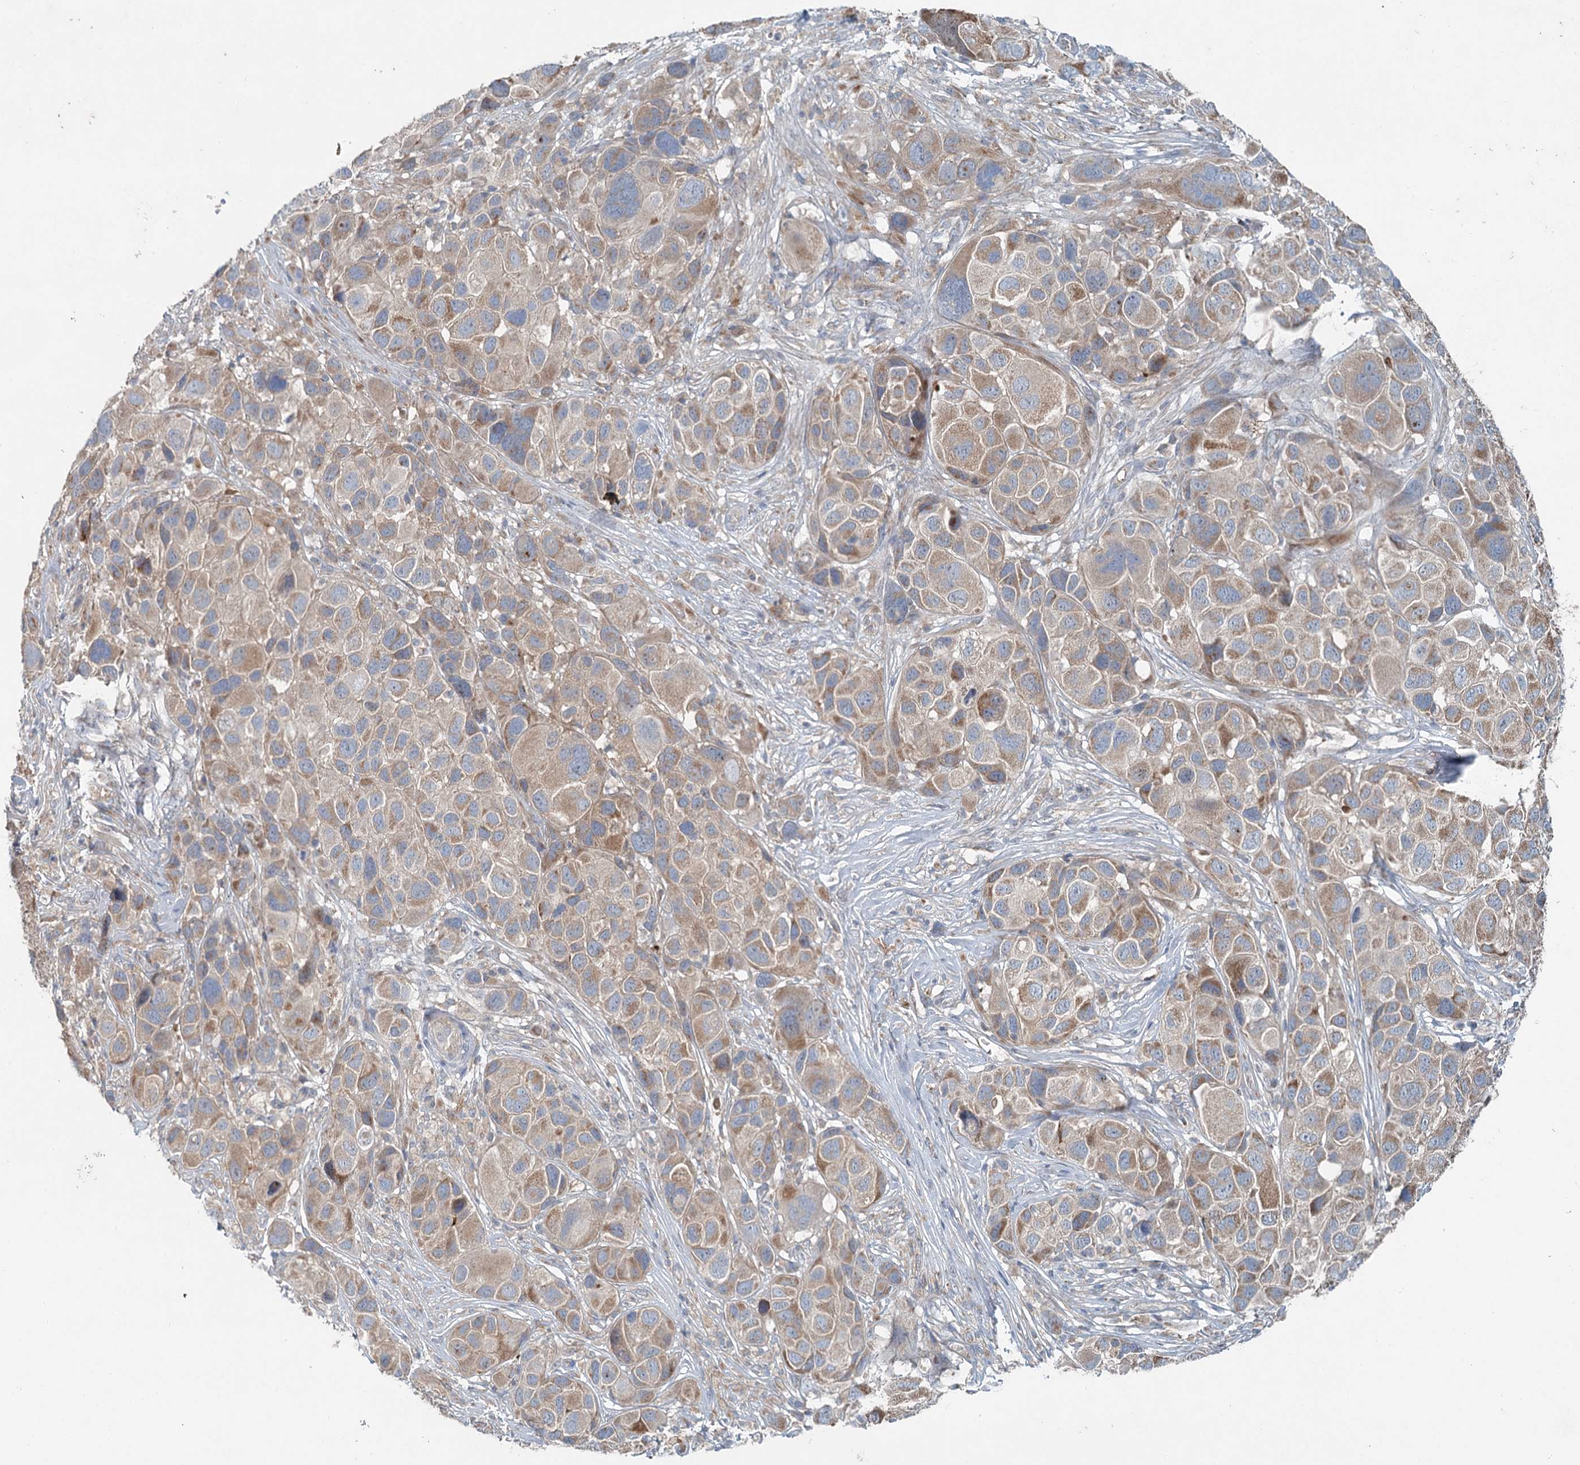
{"staining": {"intensity": "moderate", "quantity": "25%-75%", "location": "cytoplasmic/membranous"}, "tissue": "melanoma", "cell_type": "Tumor cells", "image_type": "cancer", "snomed": [{"axis": "morphology", "description": "Malignant melanoma, NOS"}, {"axis": "topography", "description": "Skin of trunk"}], "caption": "DAB immunohistochemical staining of human malignant melanoma displays moderate cytoplasmic/membranous protein expression in approximately 25%-75% of tumor cells.", "gene": "CHCHD5", "patient": {"sex": "male", "age": 71}}